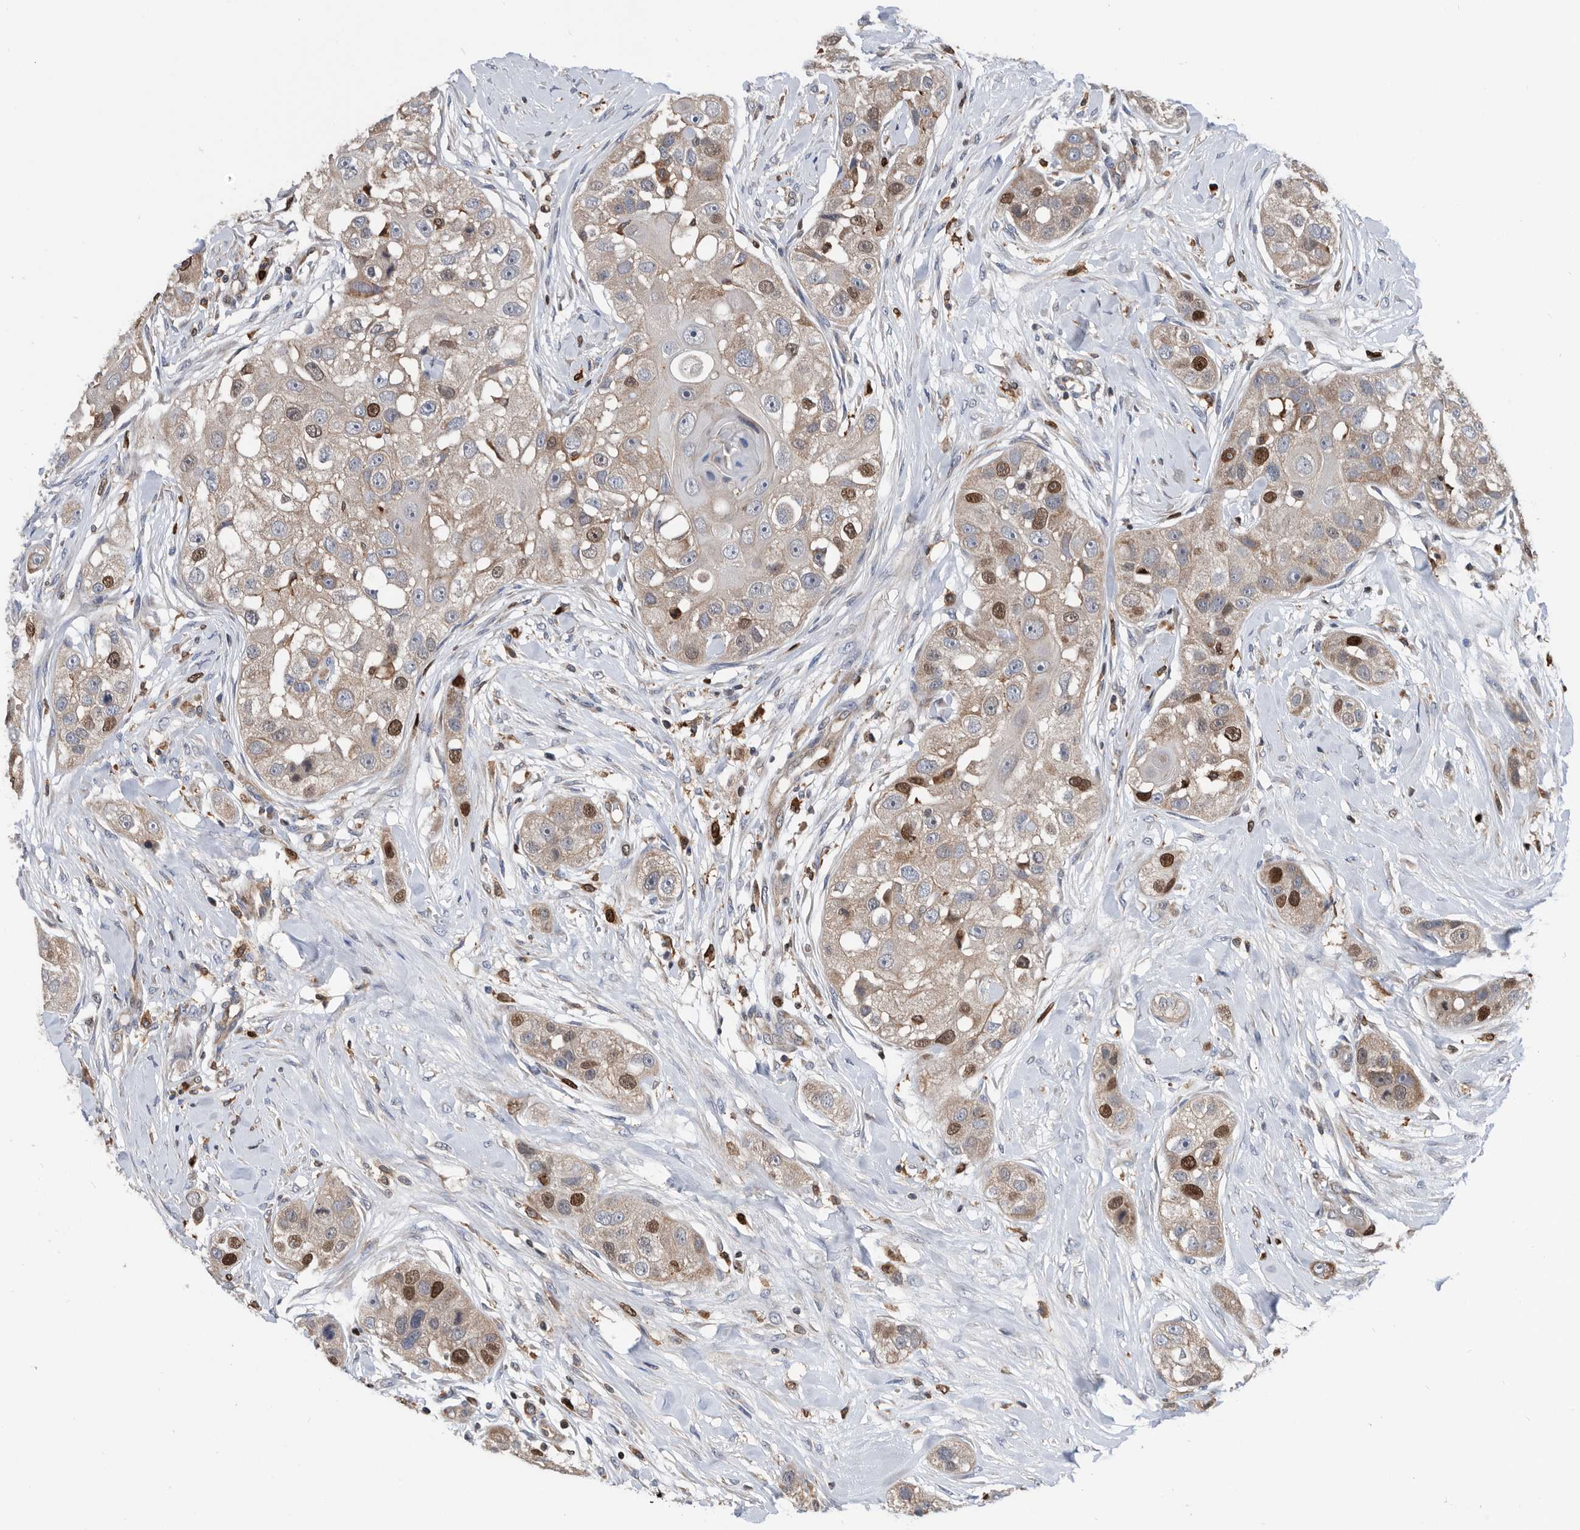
{"staining": {"intensity": "moderate", "quantity": "<25%", "location": "cytoplasmic/membranous,nuclear"}, "tissue": "head and neck cancer", "cell_type": "Tumor cells", "image_type": "cancer", "snomed": [{"axis": "morphology", "description": "Normal tissue, NOS"}, {"axis": "morphology", "description": "Squamous cell carcinoma, NOS"}, {"axis": "topography", "description": "Skeletal muscle"}, {"axis": "topography", "description": "Head-Neck"}], "caption": "Immunohistochemistry (DAB (3,3'-diaminobenzidine)) staining of squamous cell carcinoma (head and neck) shows moderate cytoplasmic/membranous and nuclear protein positivity in about <25% of tumor cells.", "gene": "ATAD2", "patient": {"sex": "male", "age": 51}}